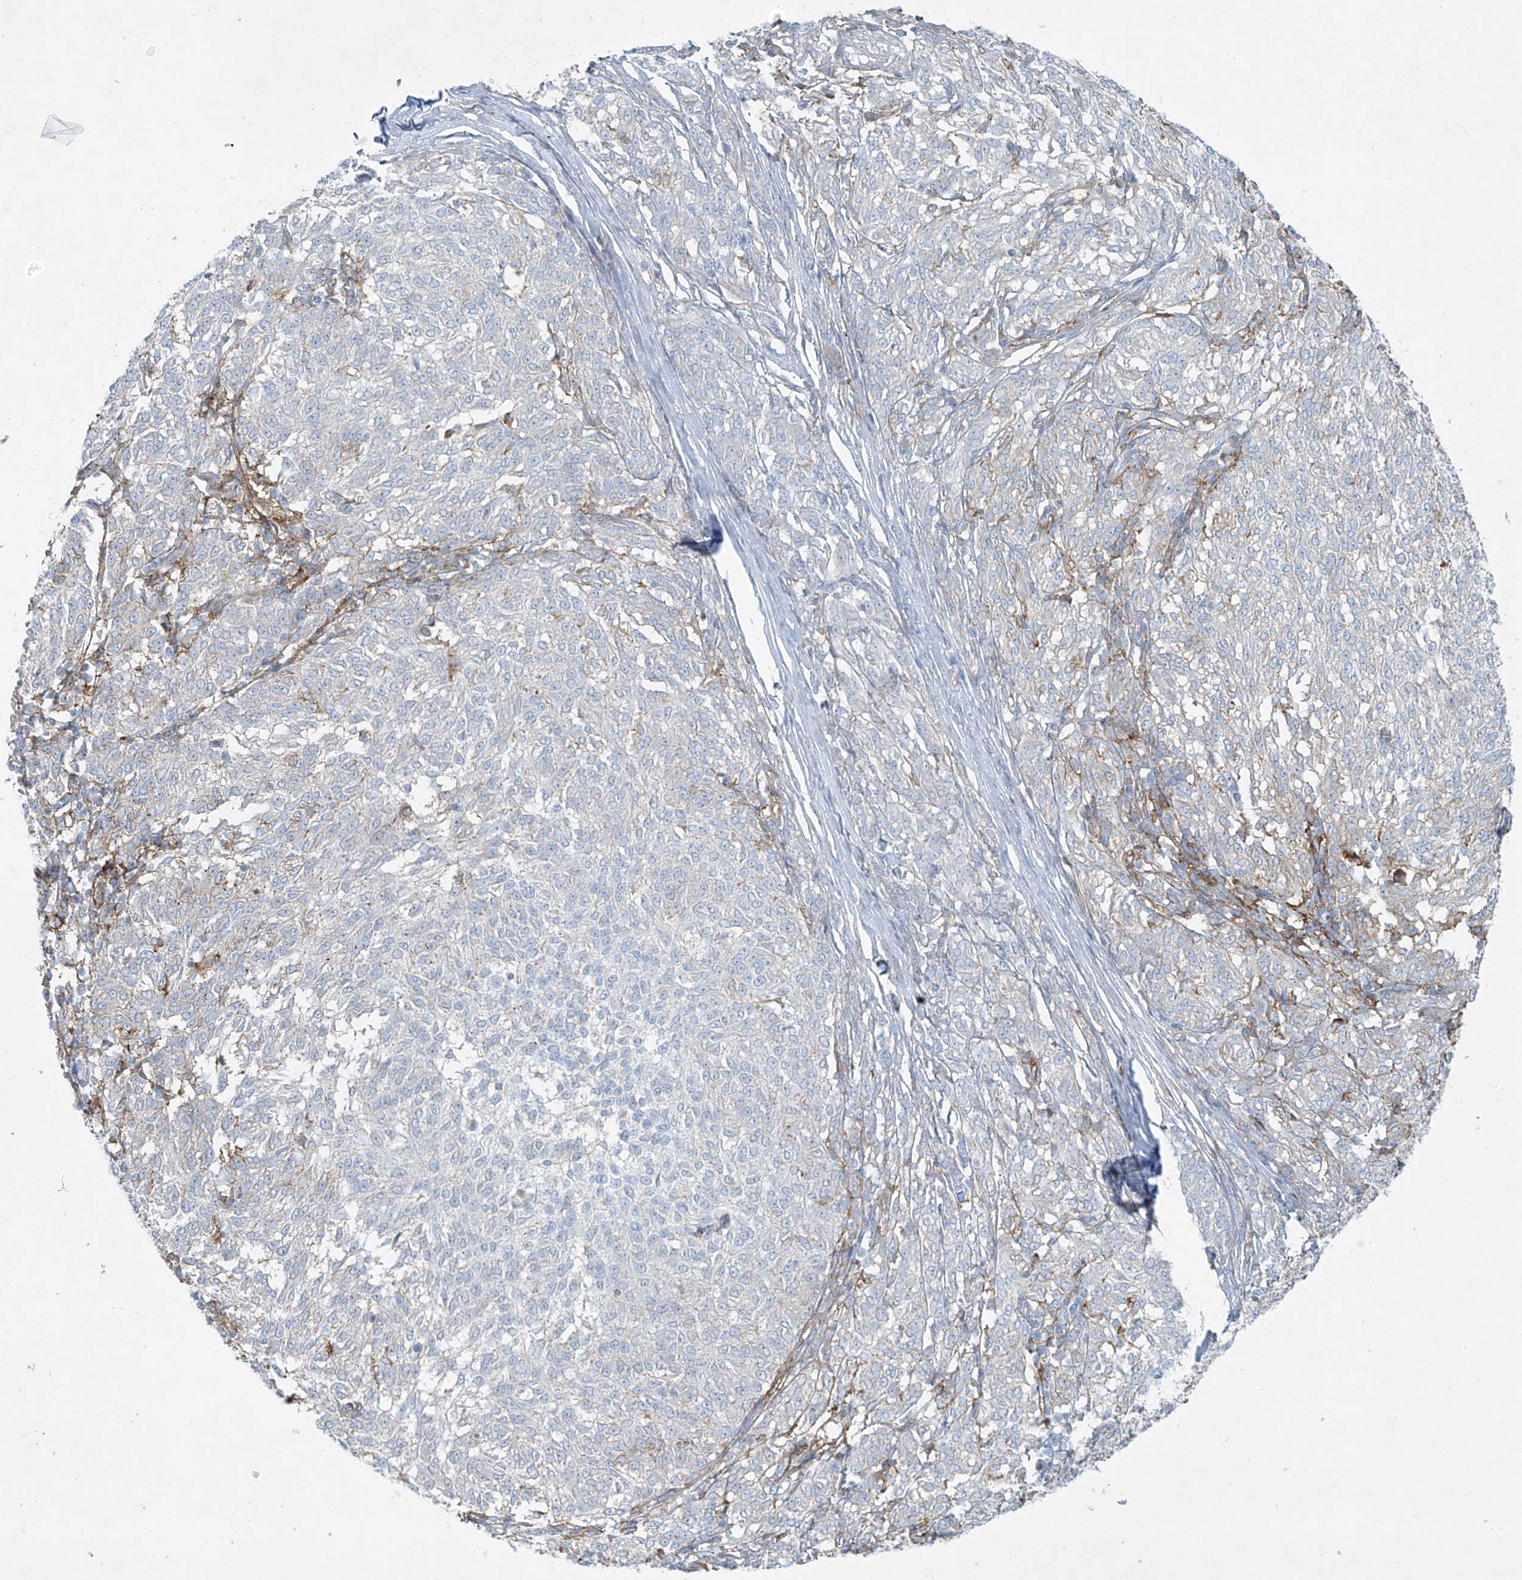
{"staining": {"intensity": "negative", "quantity": "none", "location": "none"}, "tissue": "melanoma", "cell_type": "Tumor cells", "image_type": "cancer", "snomed": [{"axis": "morphology", "description": "Malignant melanoma, NOS"}, {"axis": "topography", "description": "Skin"}], "caption": "Tumor cells are negative for brown protein staining in melanoma.", "gene": "VAMP5", "patient": {"sex": "female", "age": 72}}